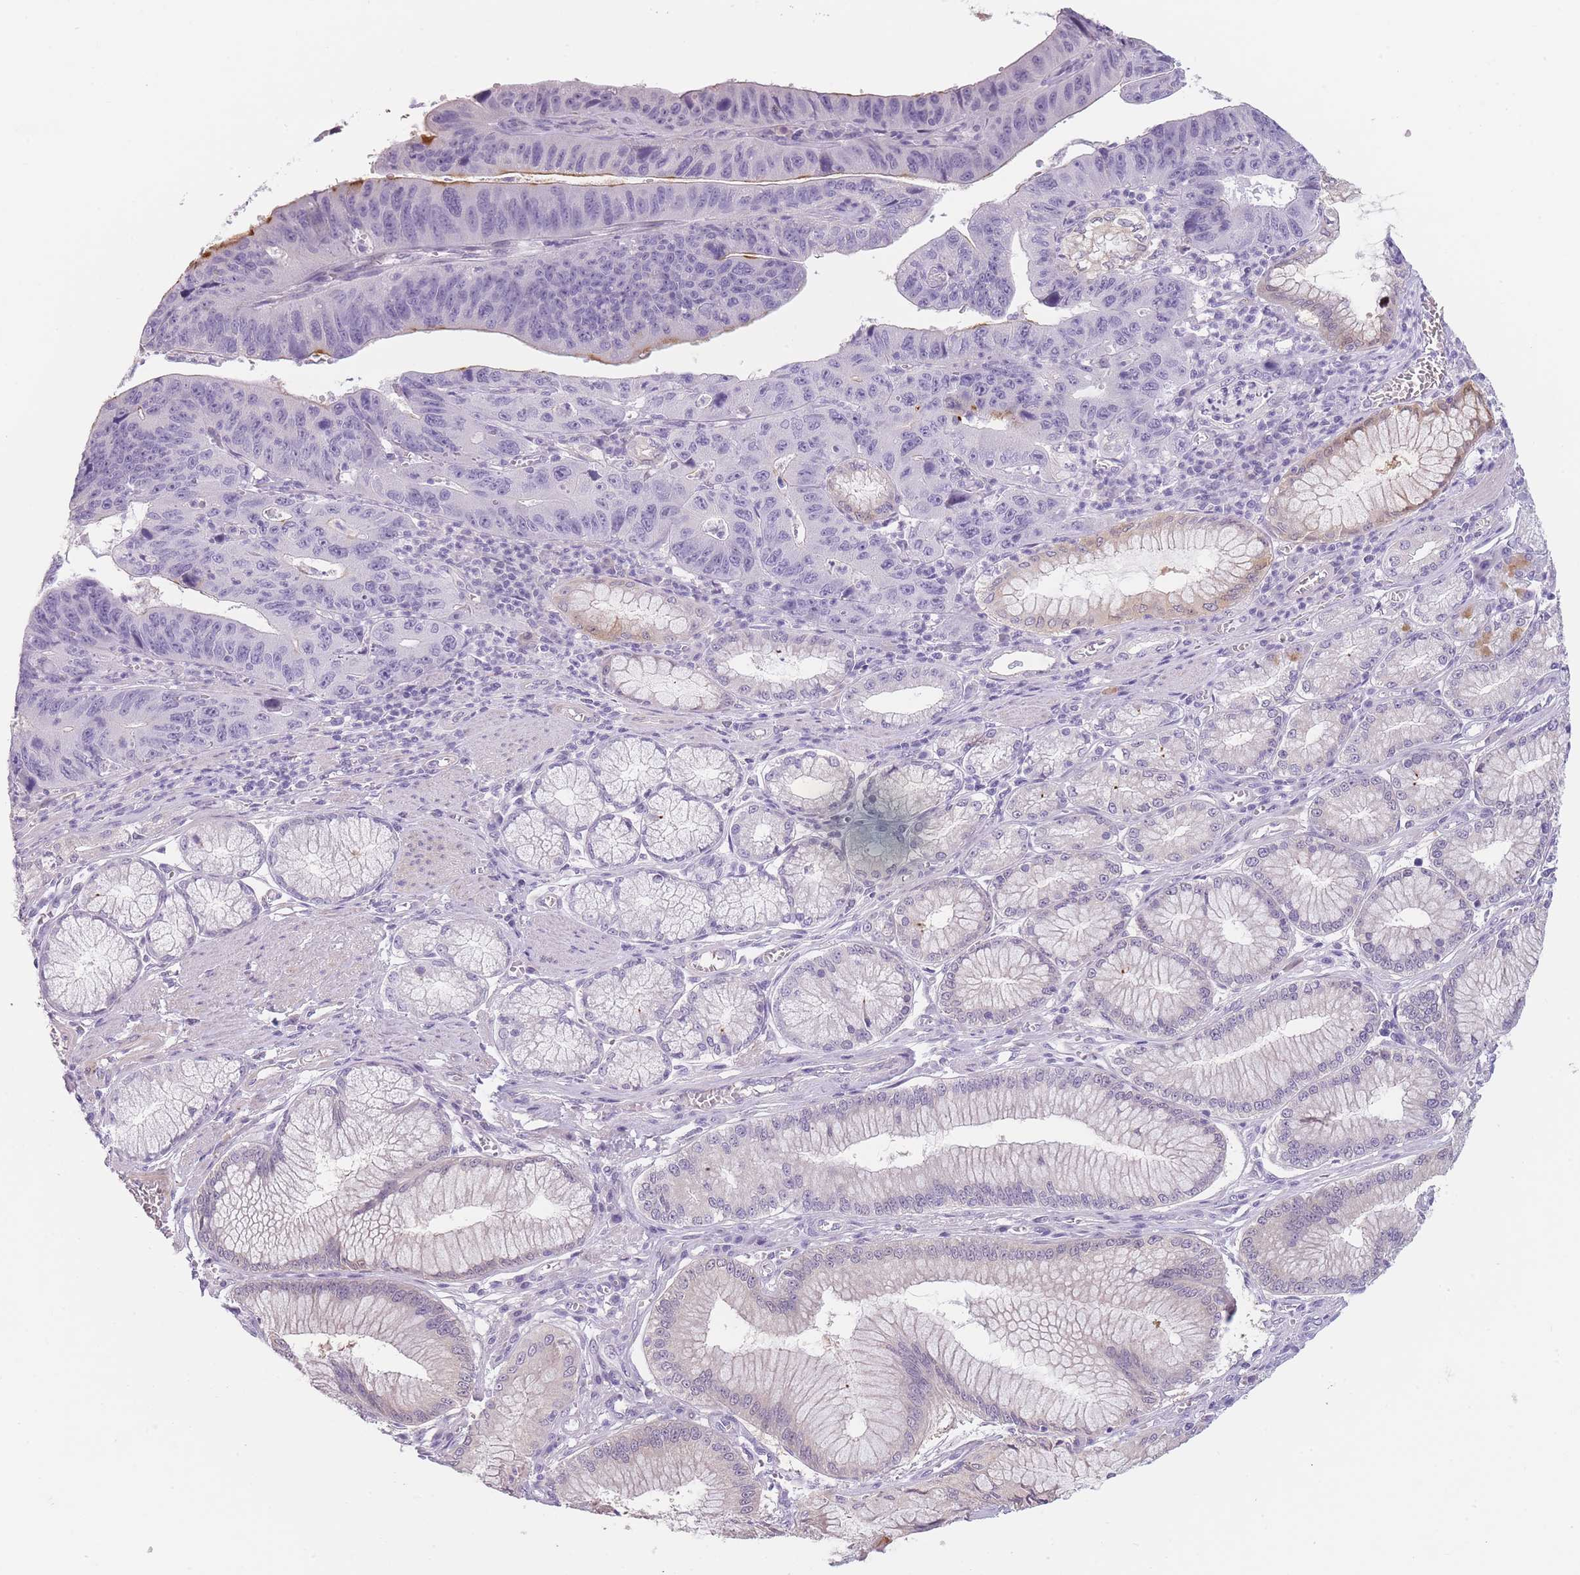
{"staining": {"intensity": "negative", "quantity": "none", "location": "none"}, "tissue": "stomach cancer", "cell_type": "Tumor cells", "image_type": "cancer", "snomed": [{"axis": "morphology", "description": "Adenocarcinoma, NOS"}, {"axis": "topography", "description": "Stomach"}], "caption": "Immunohistochemistry of human stomach adenocarcinoma exhibits no positivity in tumor cells.", "gene": "TMEM236", "patient": {"sex": "male", "age": 59}}